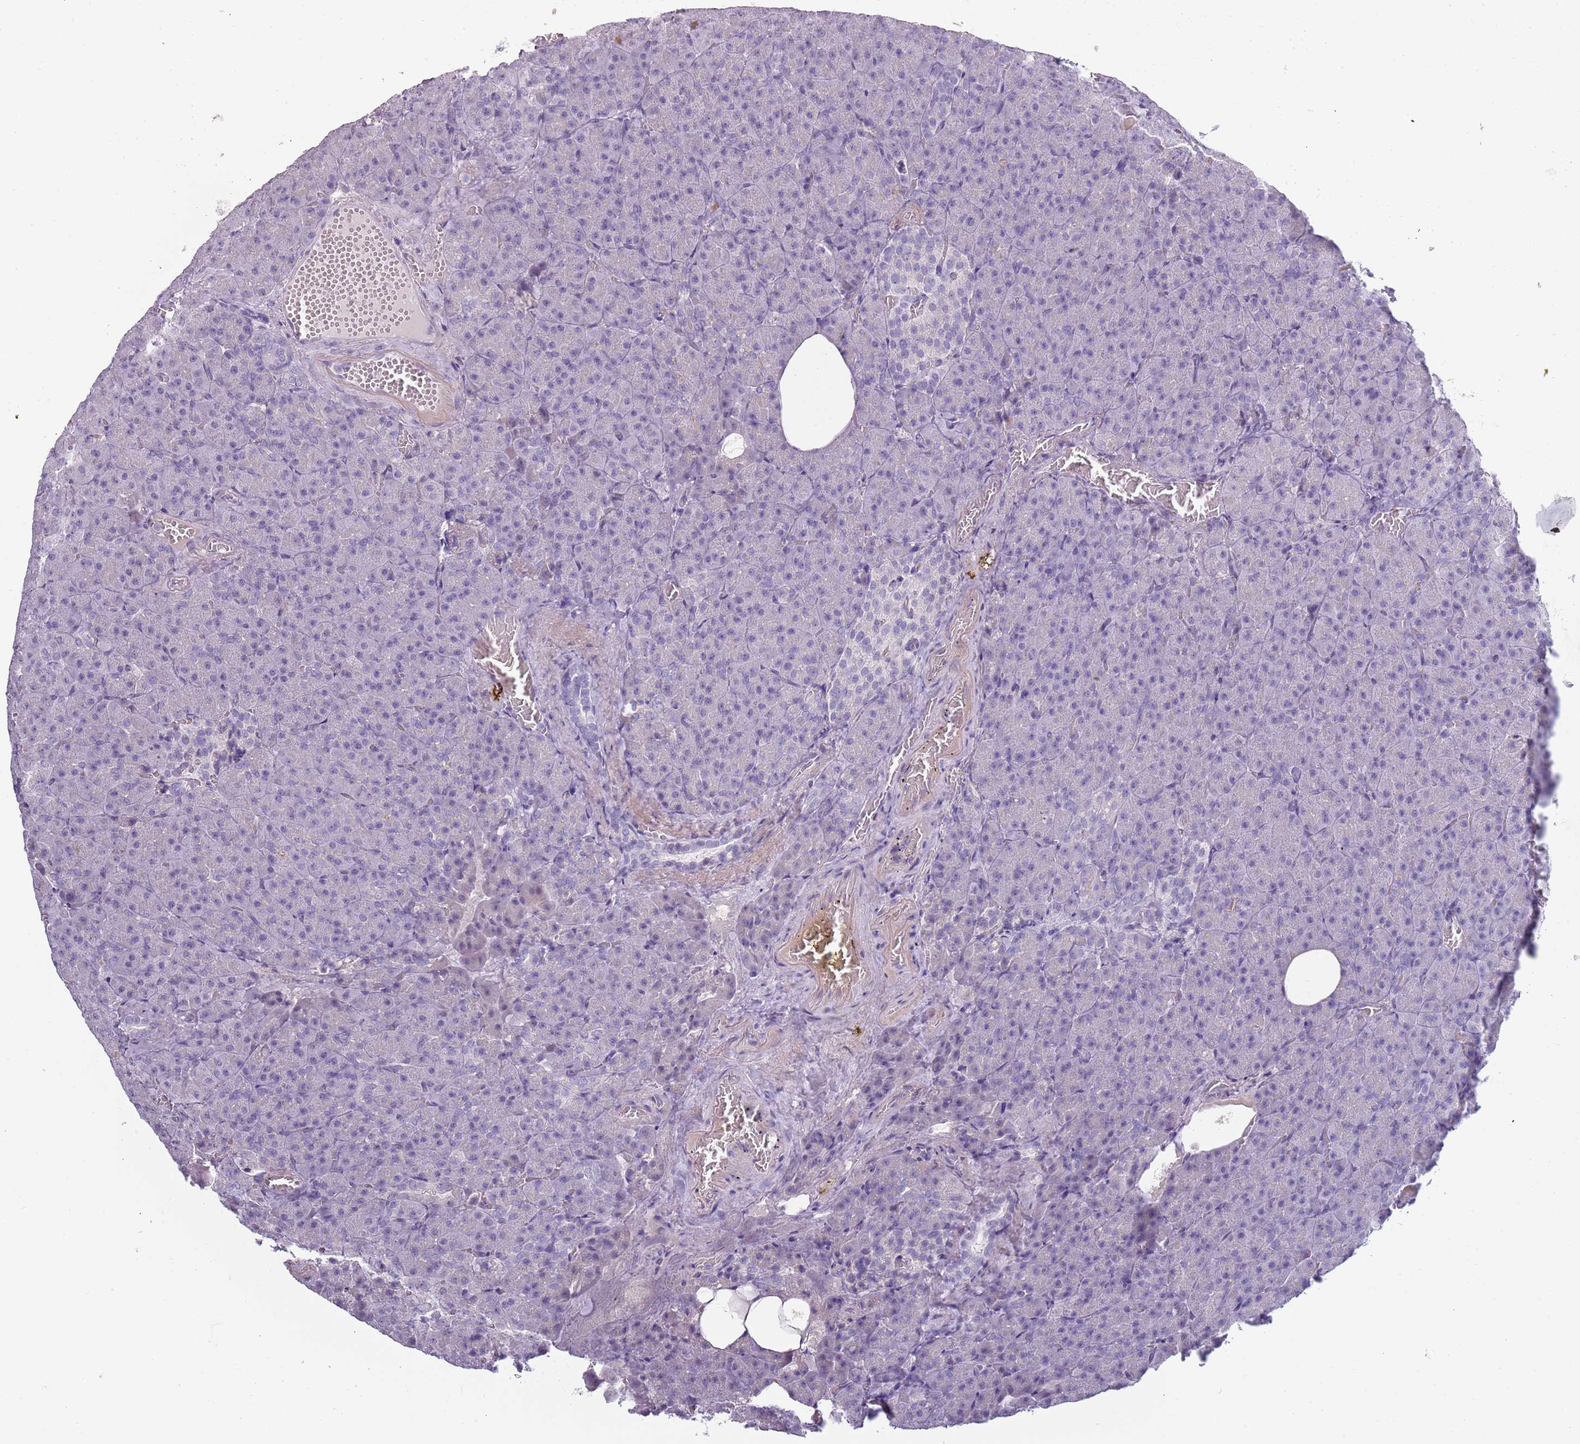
{"staining": {"intensity": "negative", "quantity": "none", "location": "none"}, "tissue": "pancreas", "cell_type": "Exocrine glandular cells", "image_type": "normal", "snomed": [{"axis": "morphology", "description": "Normal tissue, NOS"}, {"axis": "topography", "description": "Pancreas"}], "caption": "Exocrine glandular cells are negative for protein expression in unremarkable human pancreas. (Immunohistochemistry (ihc), brightfield microscopy, high magnification).", "gene": "TNFRSF6B", "patient": {"sex": "female", "age": 74}}